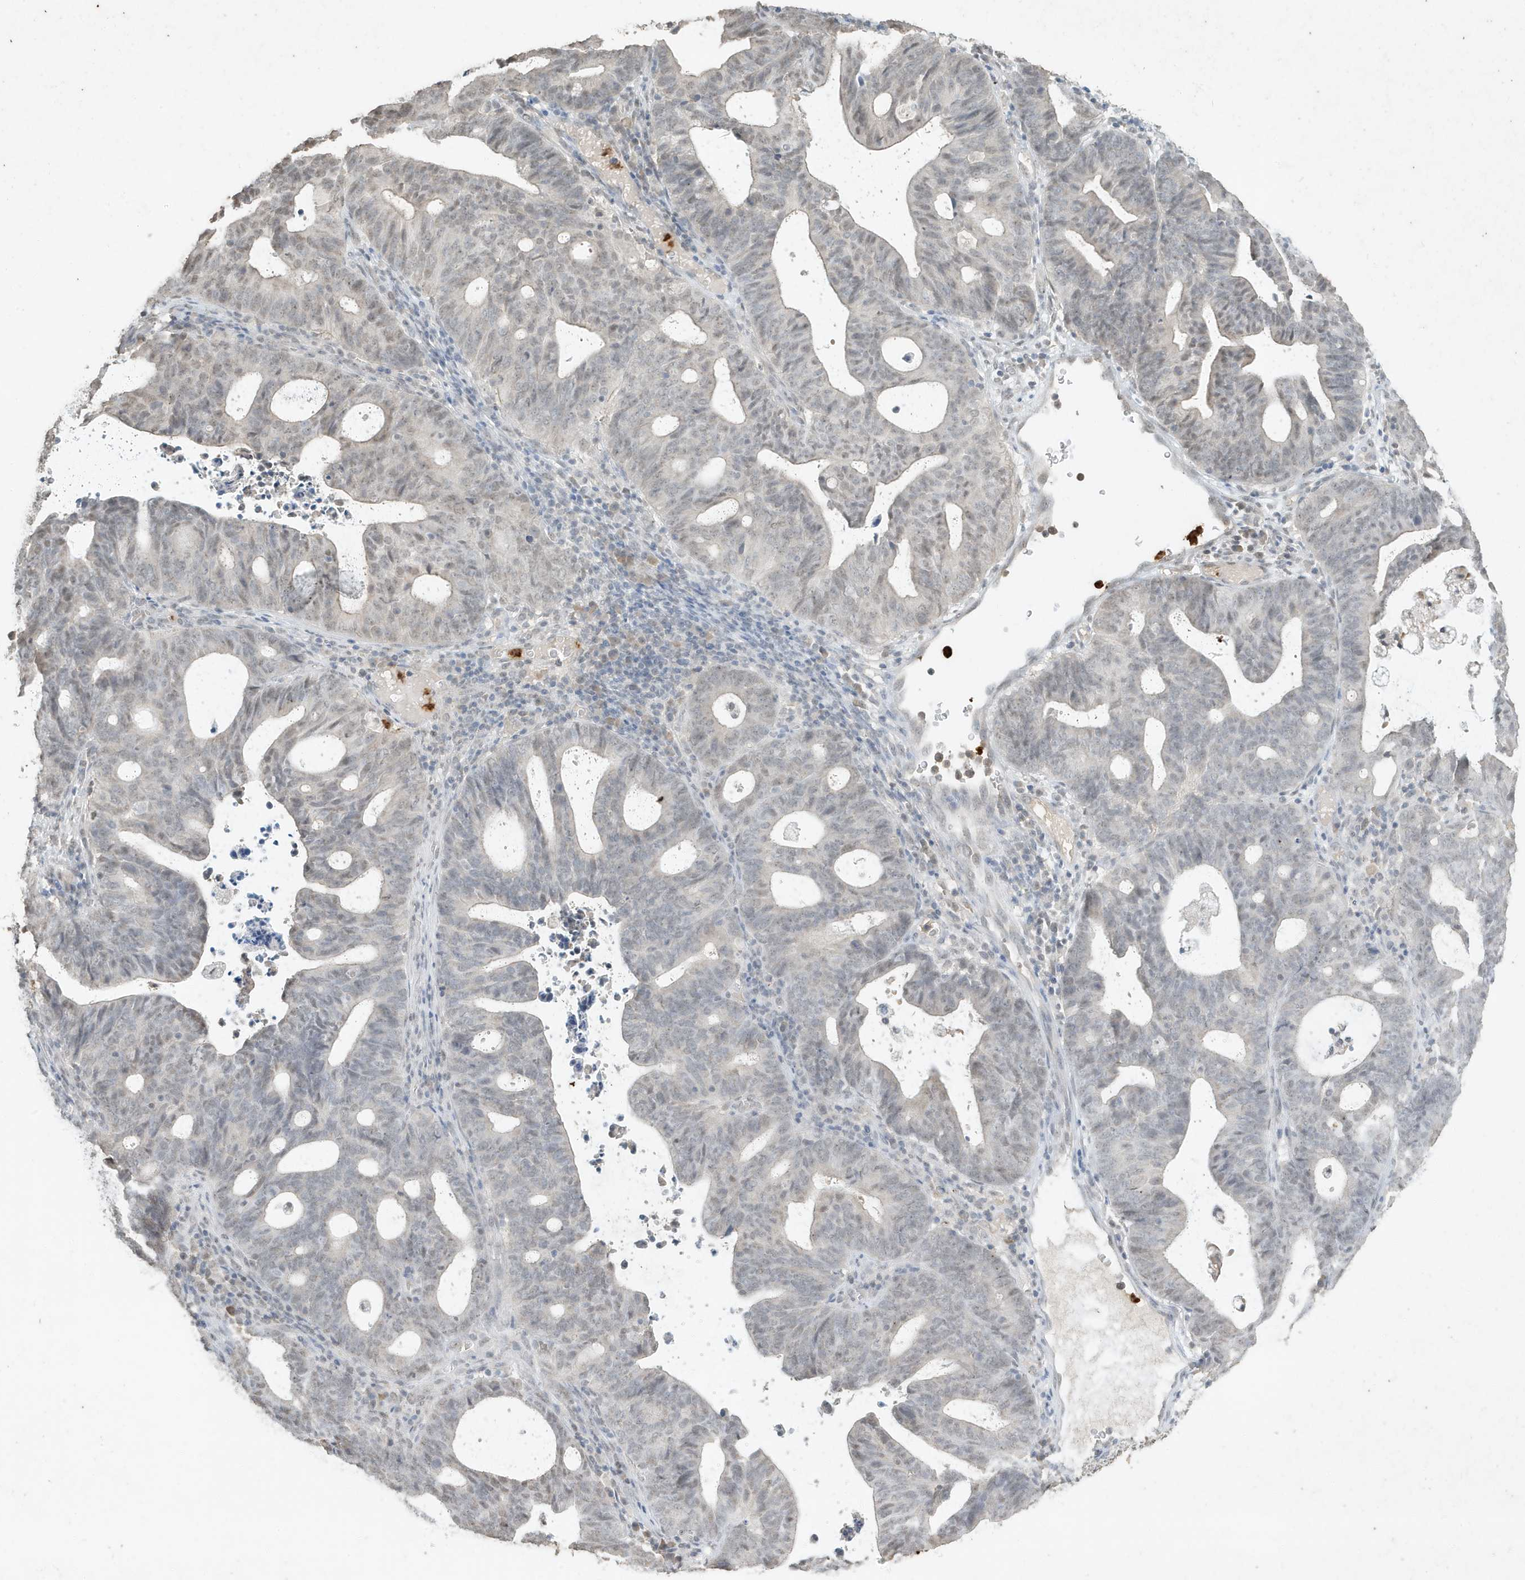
{"staining": {"intensity": "negative", "quantity": "none", "location": "none"}, "tissue": "endometrial cancer", "cell_type": "Tumor cells", "image_type": "cancer", "snomed": [{"axis": "morphology", "description": "Adenocarcinoma, NOS"}, {"axis": "topography", "description": "Uterus"}], "caption": "Photomicrograph shows no significant protein expression in tumor cells of adenocarcinoma (endometrial). Brightfield microscopy of immunohistochemistry stained with DAB (3,3'-diaminobenzidine) (brown) and hematoxylin (blue), captured at high magnification.", "gene": "DEFA1", "patient": {"sex": "female", "age": 83}}